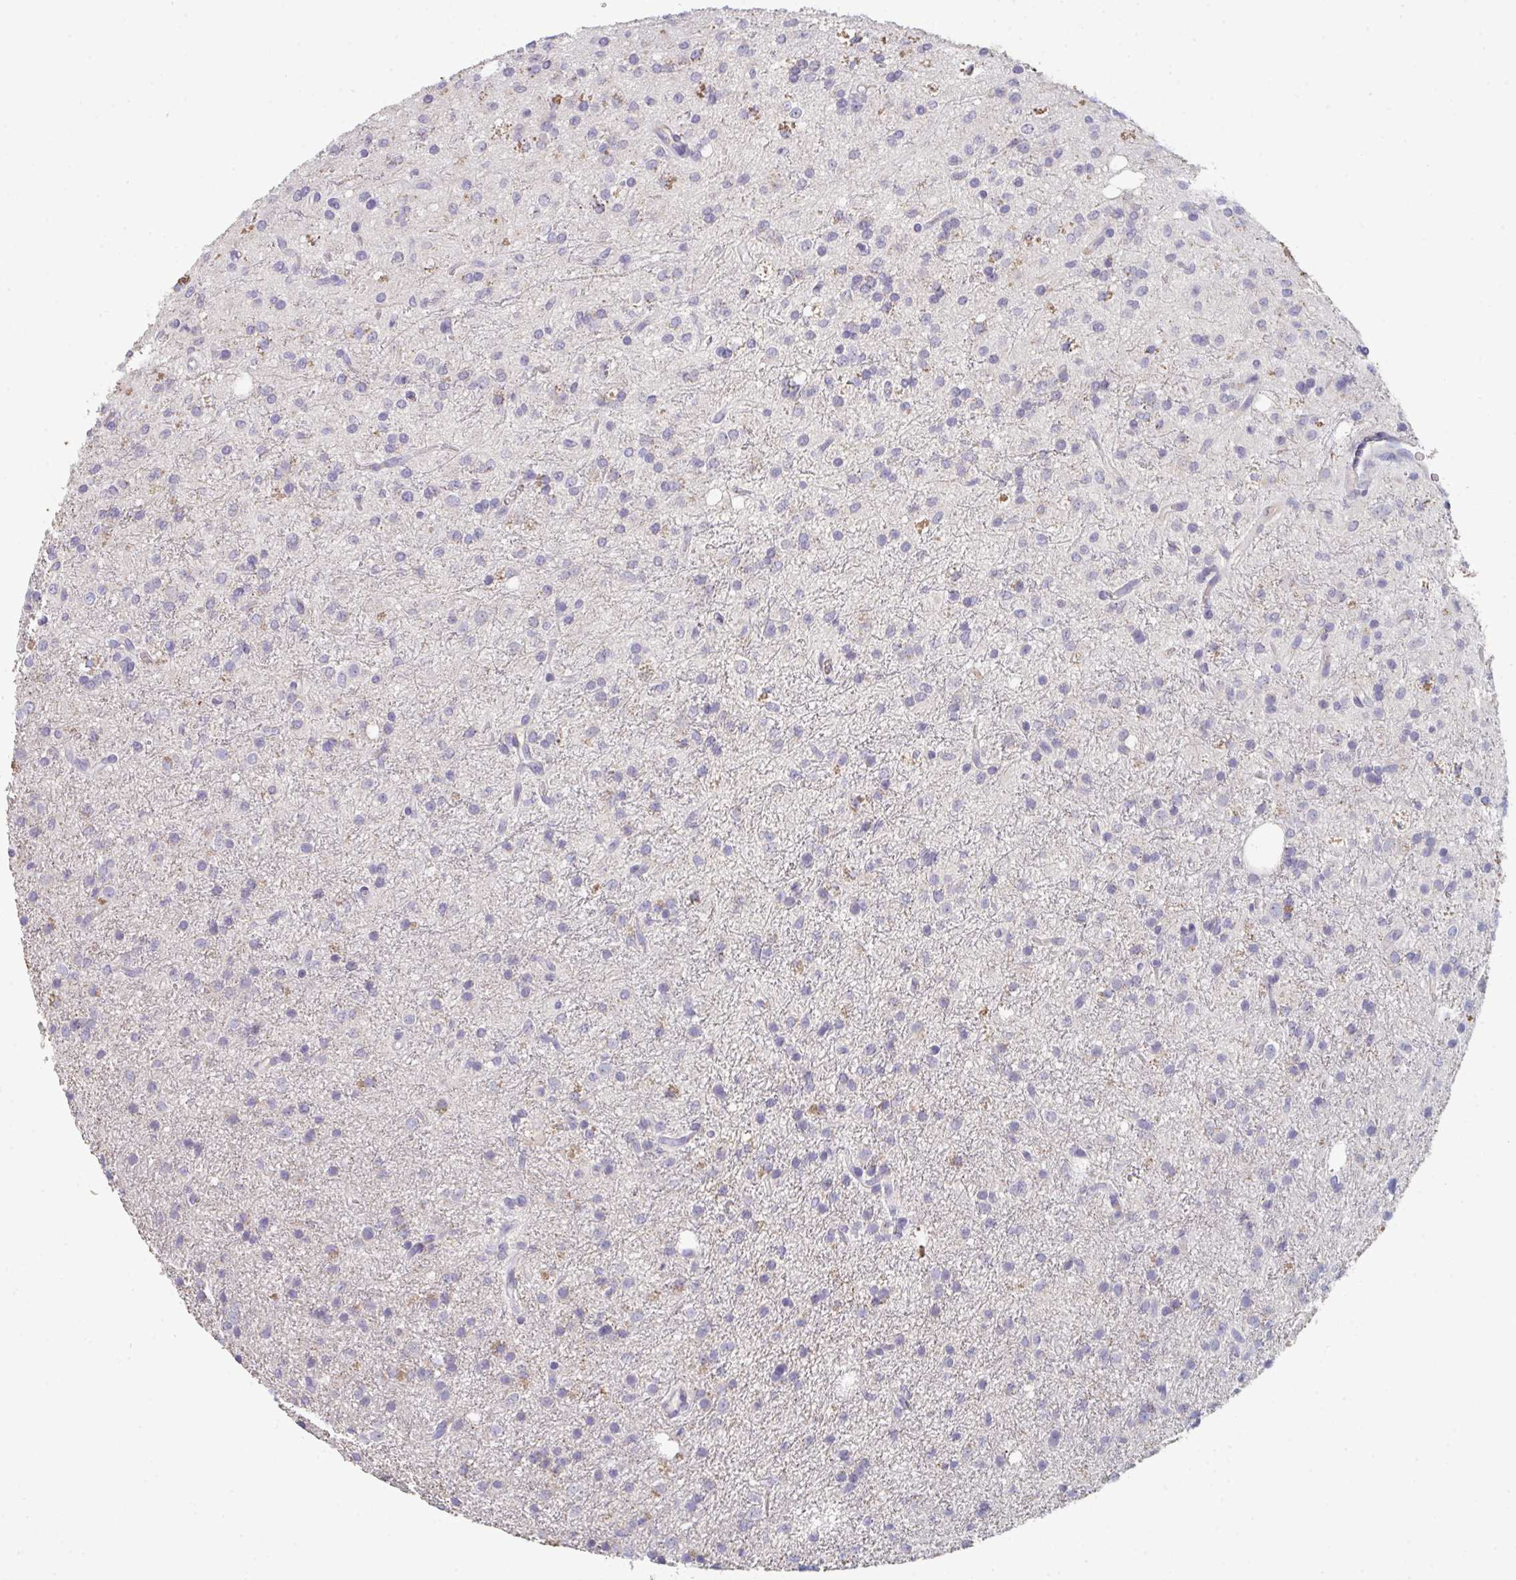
{"staining": {"intensity": "negative", "quantity": "none", "location": "none"}, "tissue": "glioma", "cell_type": "Tumor cells", "image_type": "cancer", "snomed": [{"axis": "morphology", "description": "Glioma, malignant, Low grade"}, {"axis": "topography", "description": "Brain"}], "caption": "Protein analysis of malignant glioma (low-grade) demonstrates no significant positivity in tumor cells.", "gene": "HGFAC", "patient": {"sex": "female", "age": 33}}